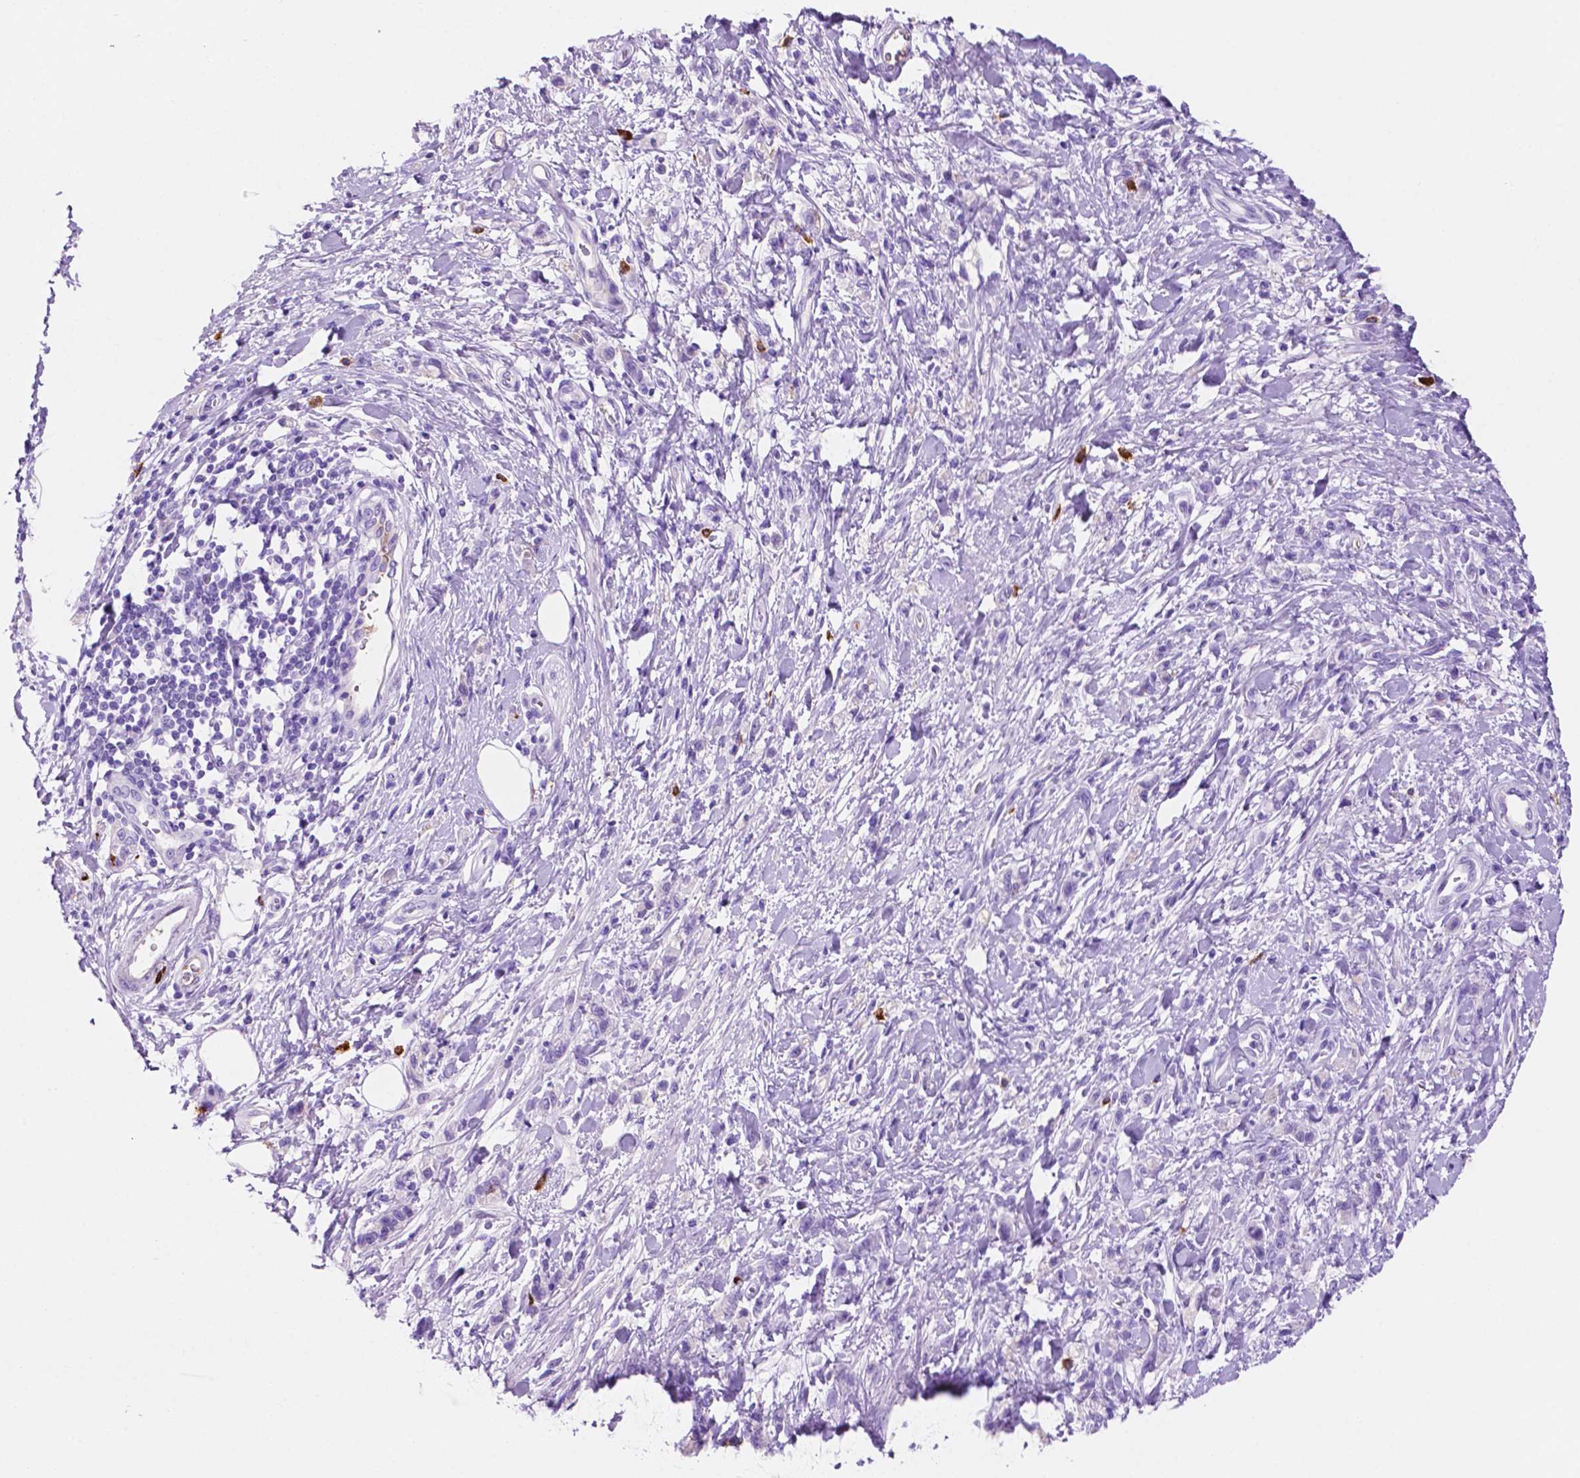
{"staining": {"intensity": "negative", "quantity": "none", "location": "none"}, "tissue": "stomach cancer", "cell_type": "Tumor cells", "image_type": "cancer", "snomed": [{"axis": "morphology", "description": "Adenocarcinoma, NOS"}, {"axis": "topography", "description": "Stomach"}], "caption": "An image of human stomach adenocarcinoma is negative for staining in tumor cells.", "gene": "FOXB2", "patient": {"sex": "male", "age": 77}}